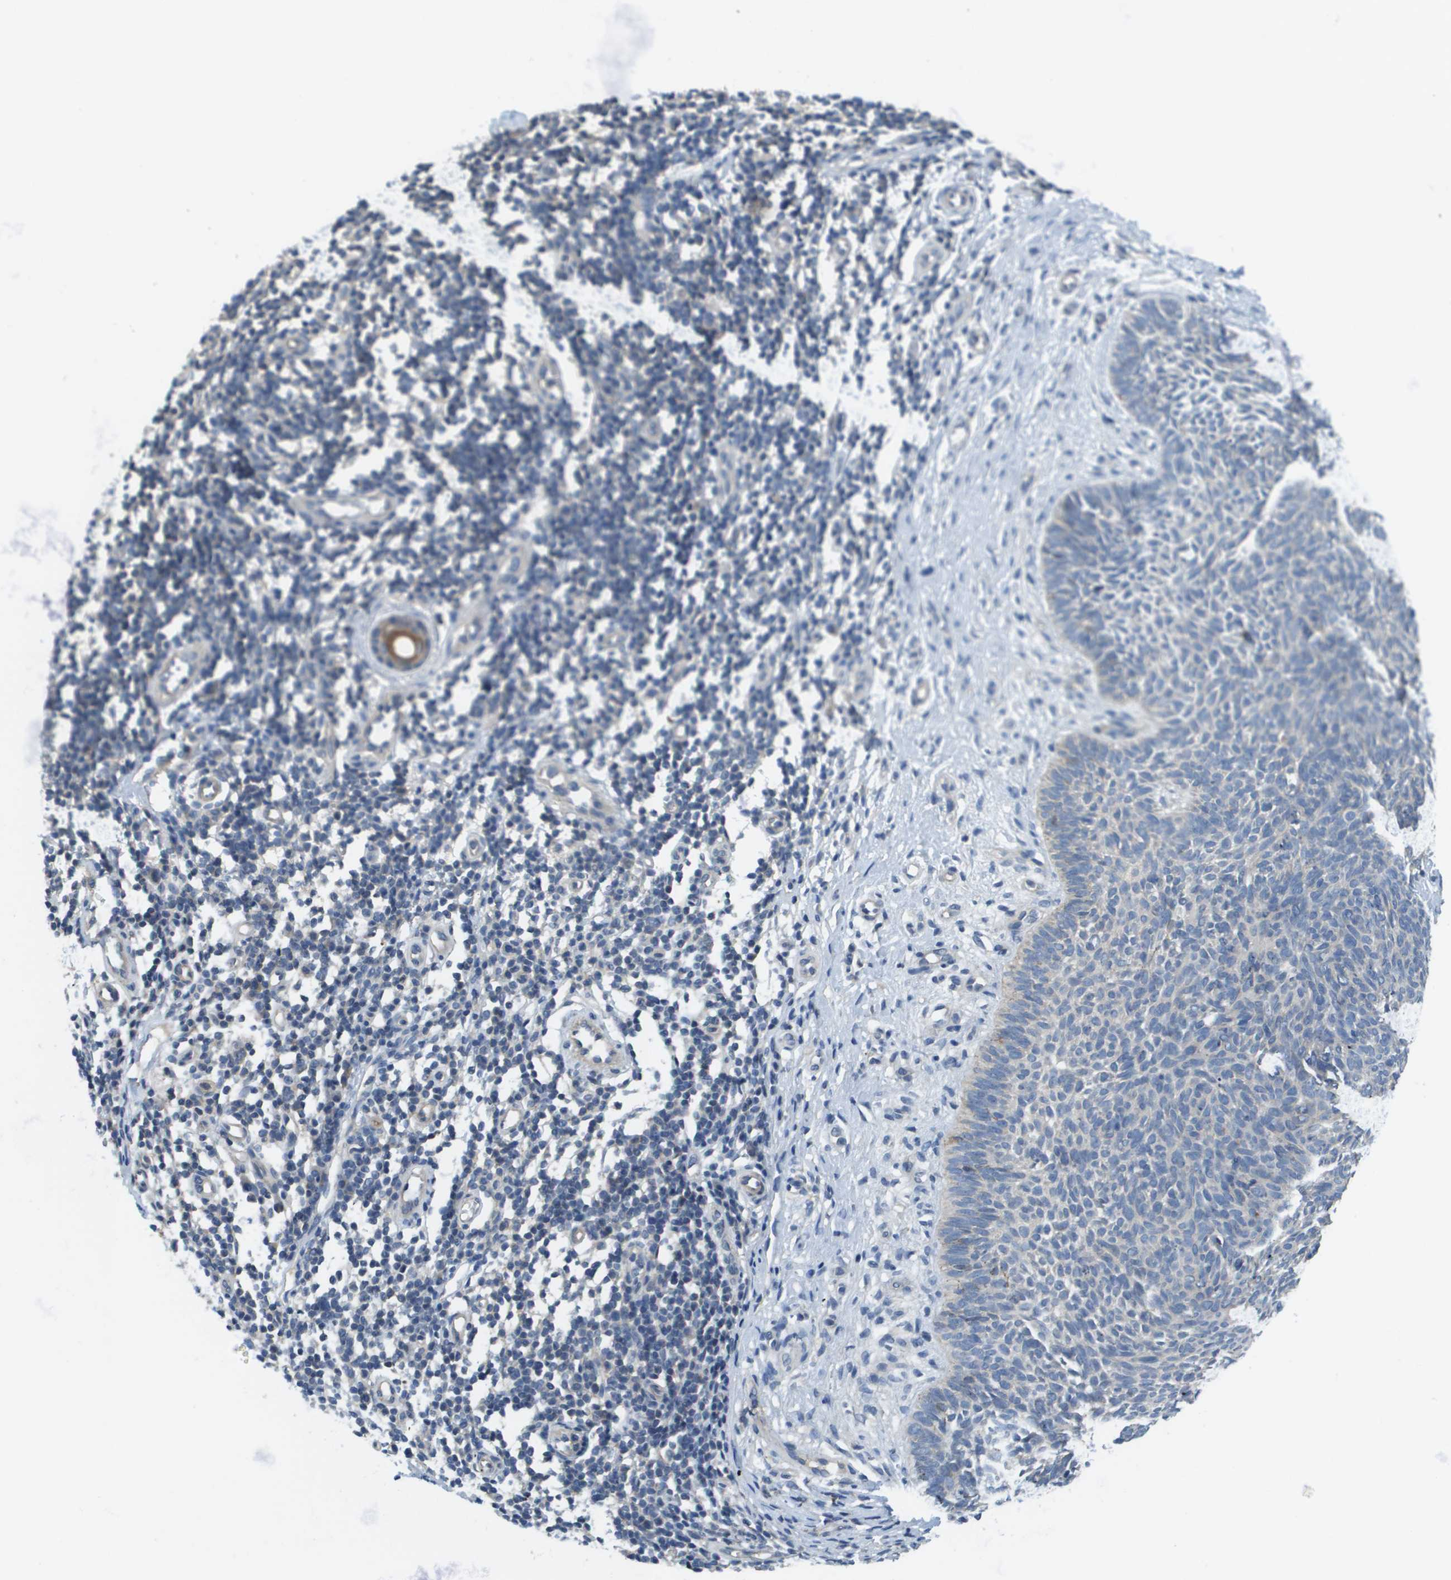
{"staining": {"intensity": "weak", "quantity": "<25%", "location": "cytoplasmic/membranous"}, "tissue": "skin cancer", "cell_type": "Tumor cells", "image_type": "cancer", "snomed": [{"axis": "morphology", "description": "Basal cell carcinoma"}, {"axis": "topography", "description": "Skin"}], "caption": "High magnification brightfield microscopy of skin cancer (basal cell carcinoma) stained with DAB (brown) and counterstained with hematoxylin (blue): tumor cells show no significant positivity.", "gene": "KRT23", "patient": {"sex": "male", "age": 60}}